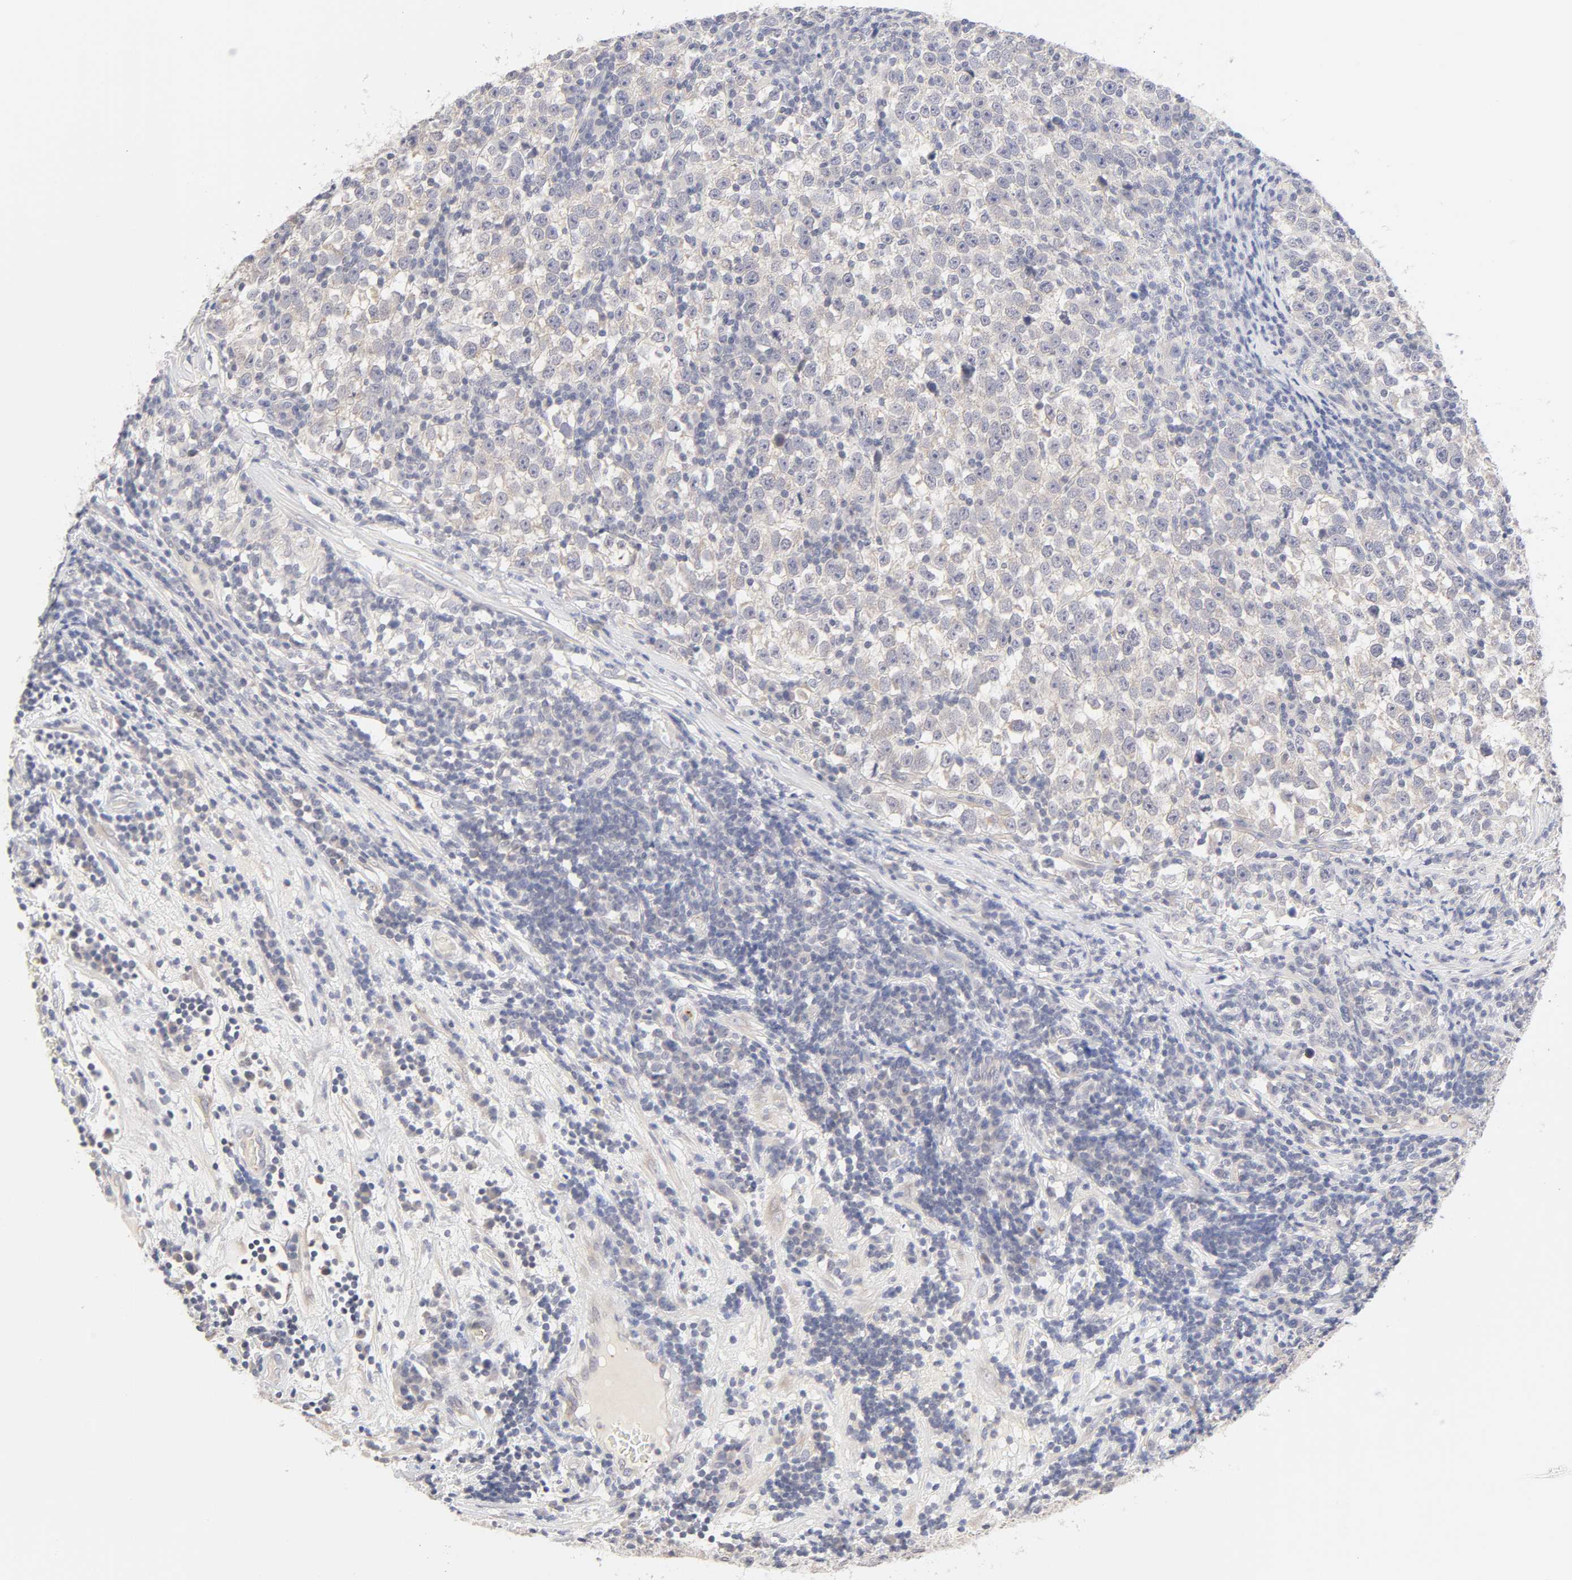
{"staining": {"intensity": "weak", "quantity": "<25%", "location": "cytoplasmic/membranous"}, "tissue": "testis cancer", "cell_type": "Tumor cells", "image_type": "cancer", "snomed": [{"axis": "morphology", "description": "Seminoma, NOS"}, {"axis": "topography", "description": "Testis"}], "caption": "The immunohistochemistry photomicrograph has no significant staining in tumor cells of seminoma (testis) tissue.", "gene": "CYP4B1", "patient": {"sex": "male", "age": 43}}